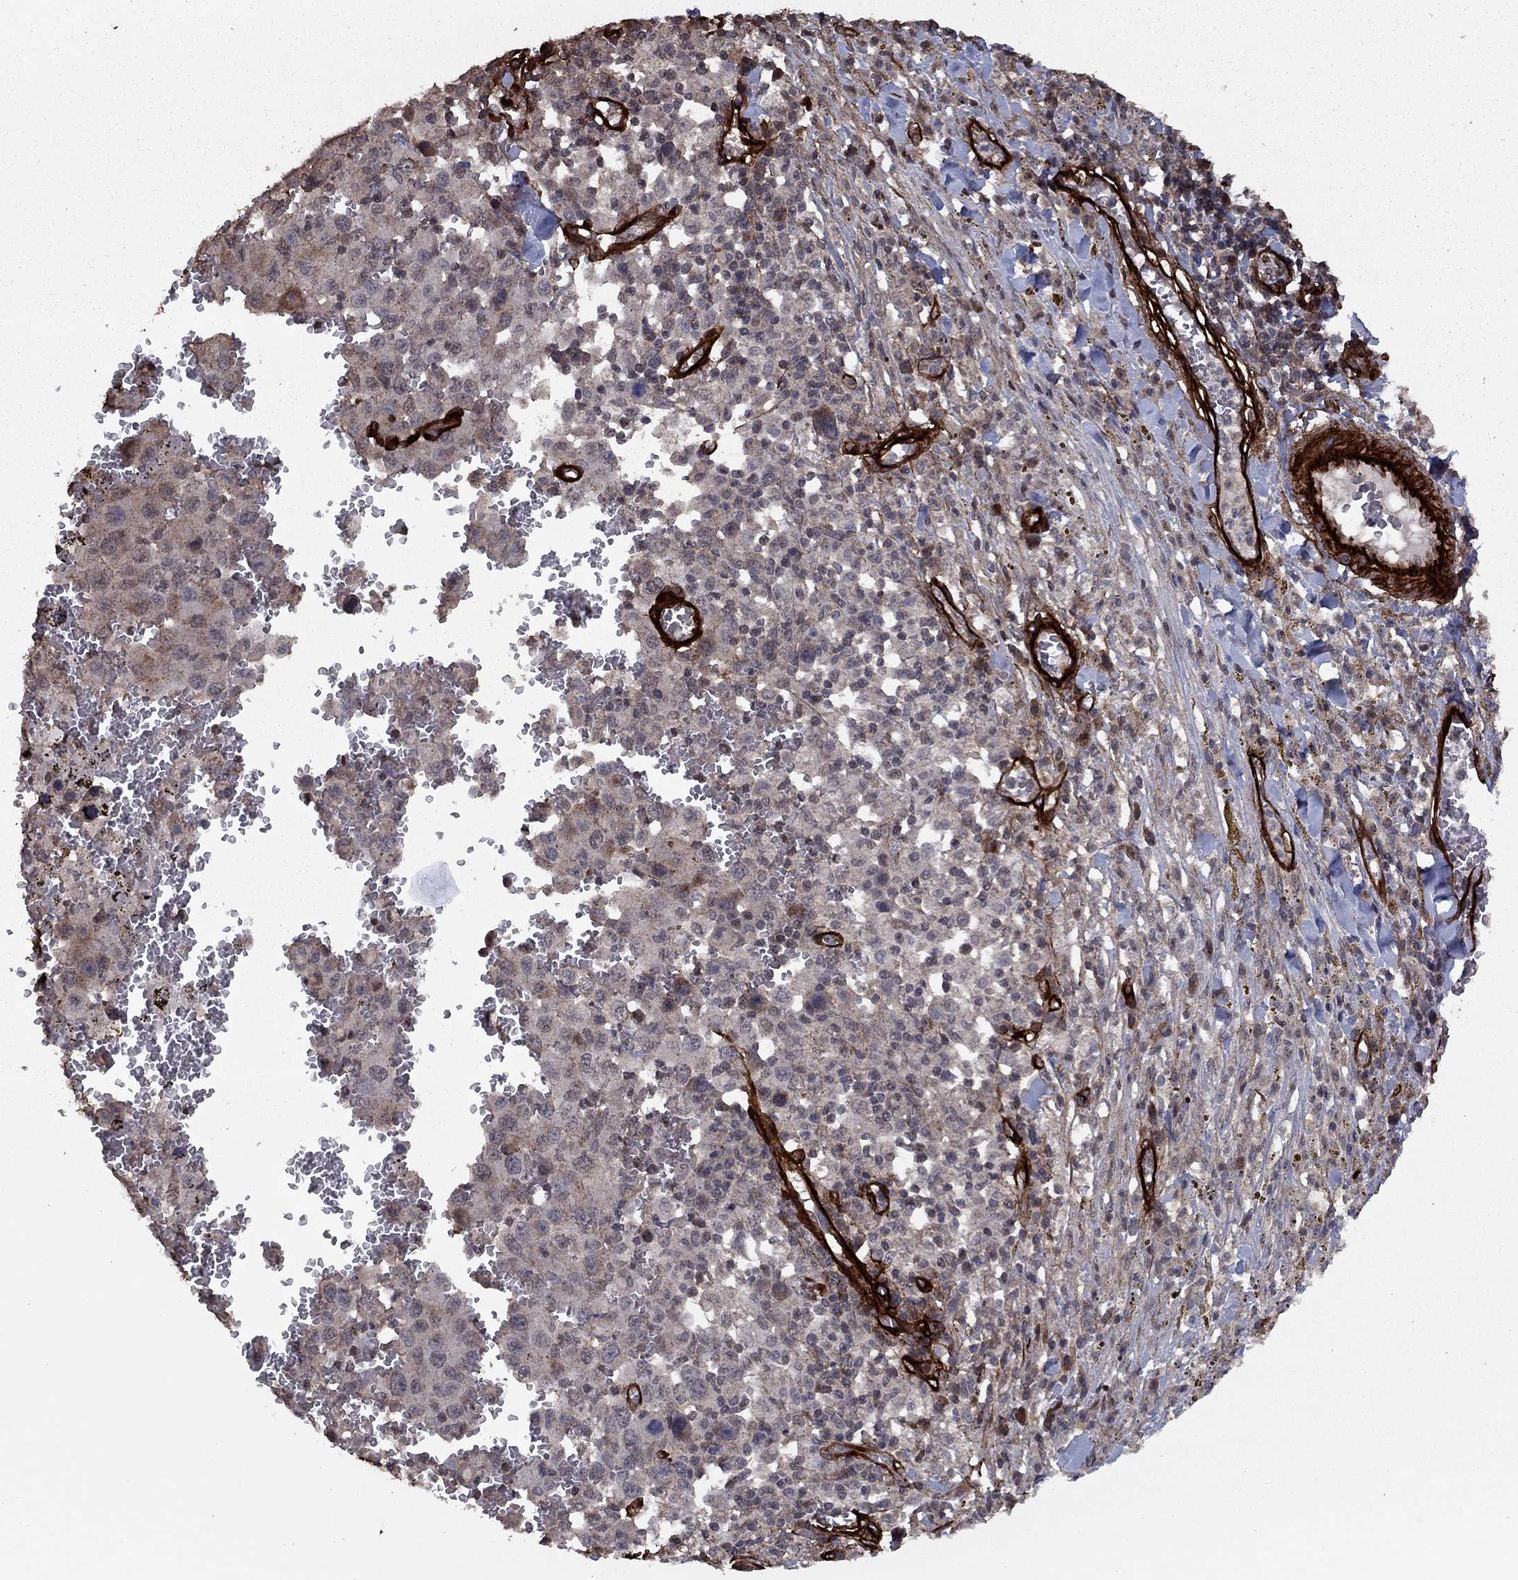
{"staining": {"intensity": "negative", "quantity": "none", "location": "none"}, "tissue": "melanoma", "cell_type": "Tumor cells", "image_type": "cancer", "snomed": [{"axis": "morphology", "description": "Malignant melanoma, NOS"}, {"axis": "topography", "description": "Skin"}], "caption": "Human malignant melanoma stained for a protein using immunohistochemistry (IHC) demonstrates no staining in tumor cells.", "gene": "COL18A1", "patient": {"sex": "female", "age": 91}}